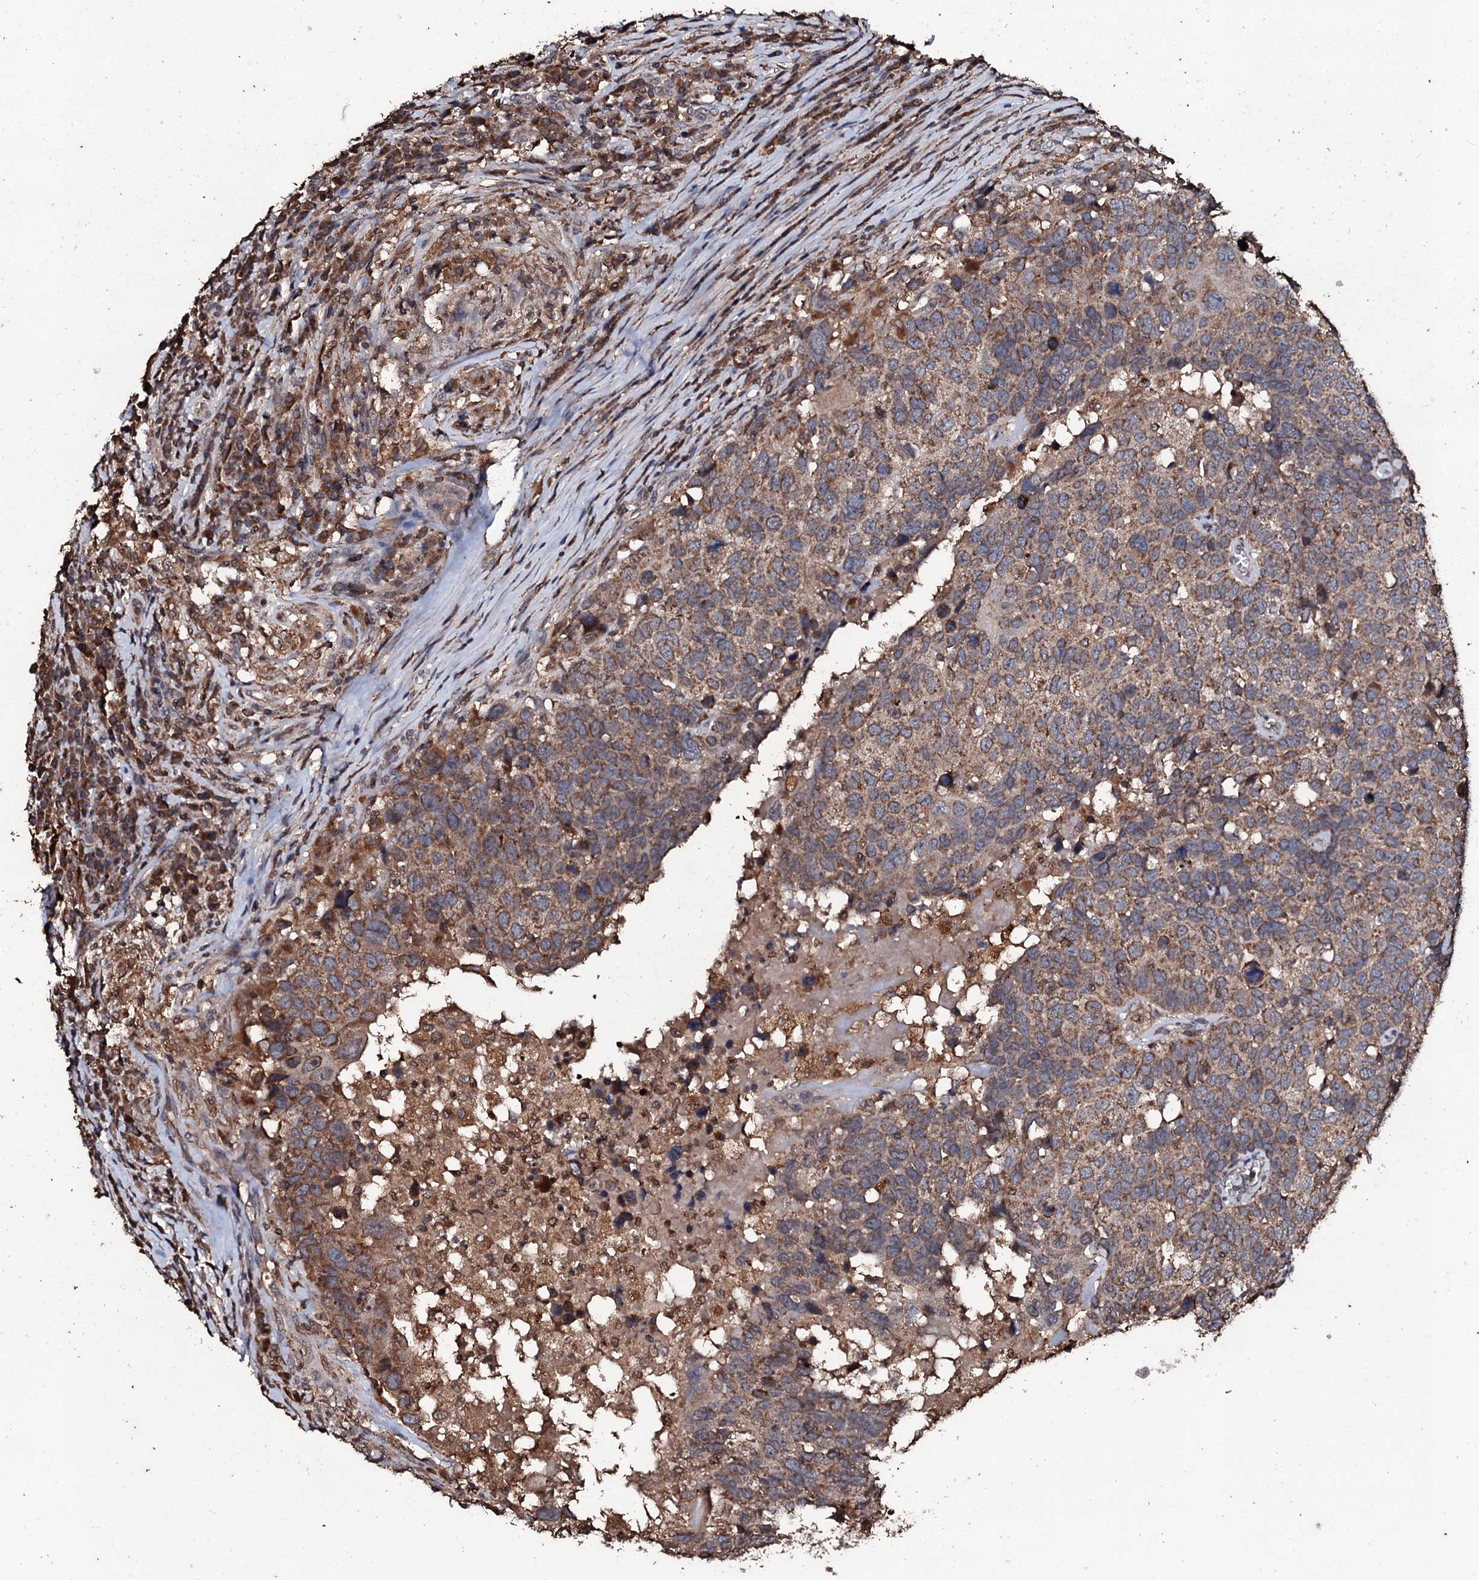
{"staining": {"intensity": "moderate", "quantity": ">75%", "location": "cytoplasmic/membranous"}, "tissue": "head and neck cancer", "cell_type": "Tumor cells", "image_type": "cancer", "snomed": [{"axis": "morphology", "description": "Squamous cell carcinoma, NOS"}, {"axis": "topography", "description": "Head-Neck"}], "caption": "Protein expression analysis of head and neck squamous cell carcinoma shows moderate cytoplasmic/membranous expression in about >75% of tumor cells.", "gene": "SDHAF2", "patient": {"sex": "male", "age": 66}}